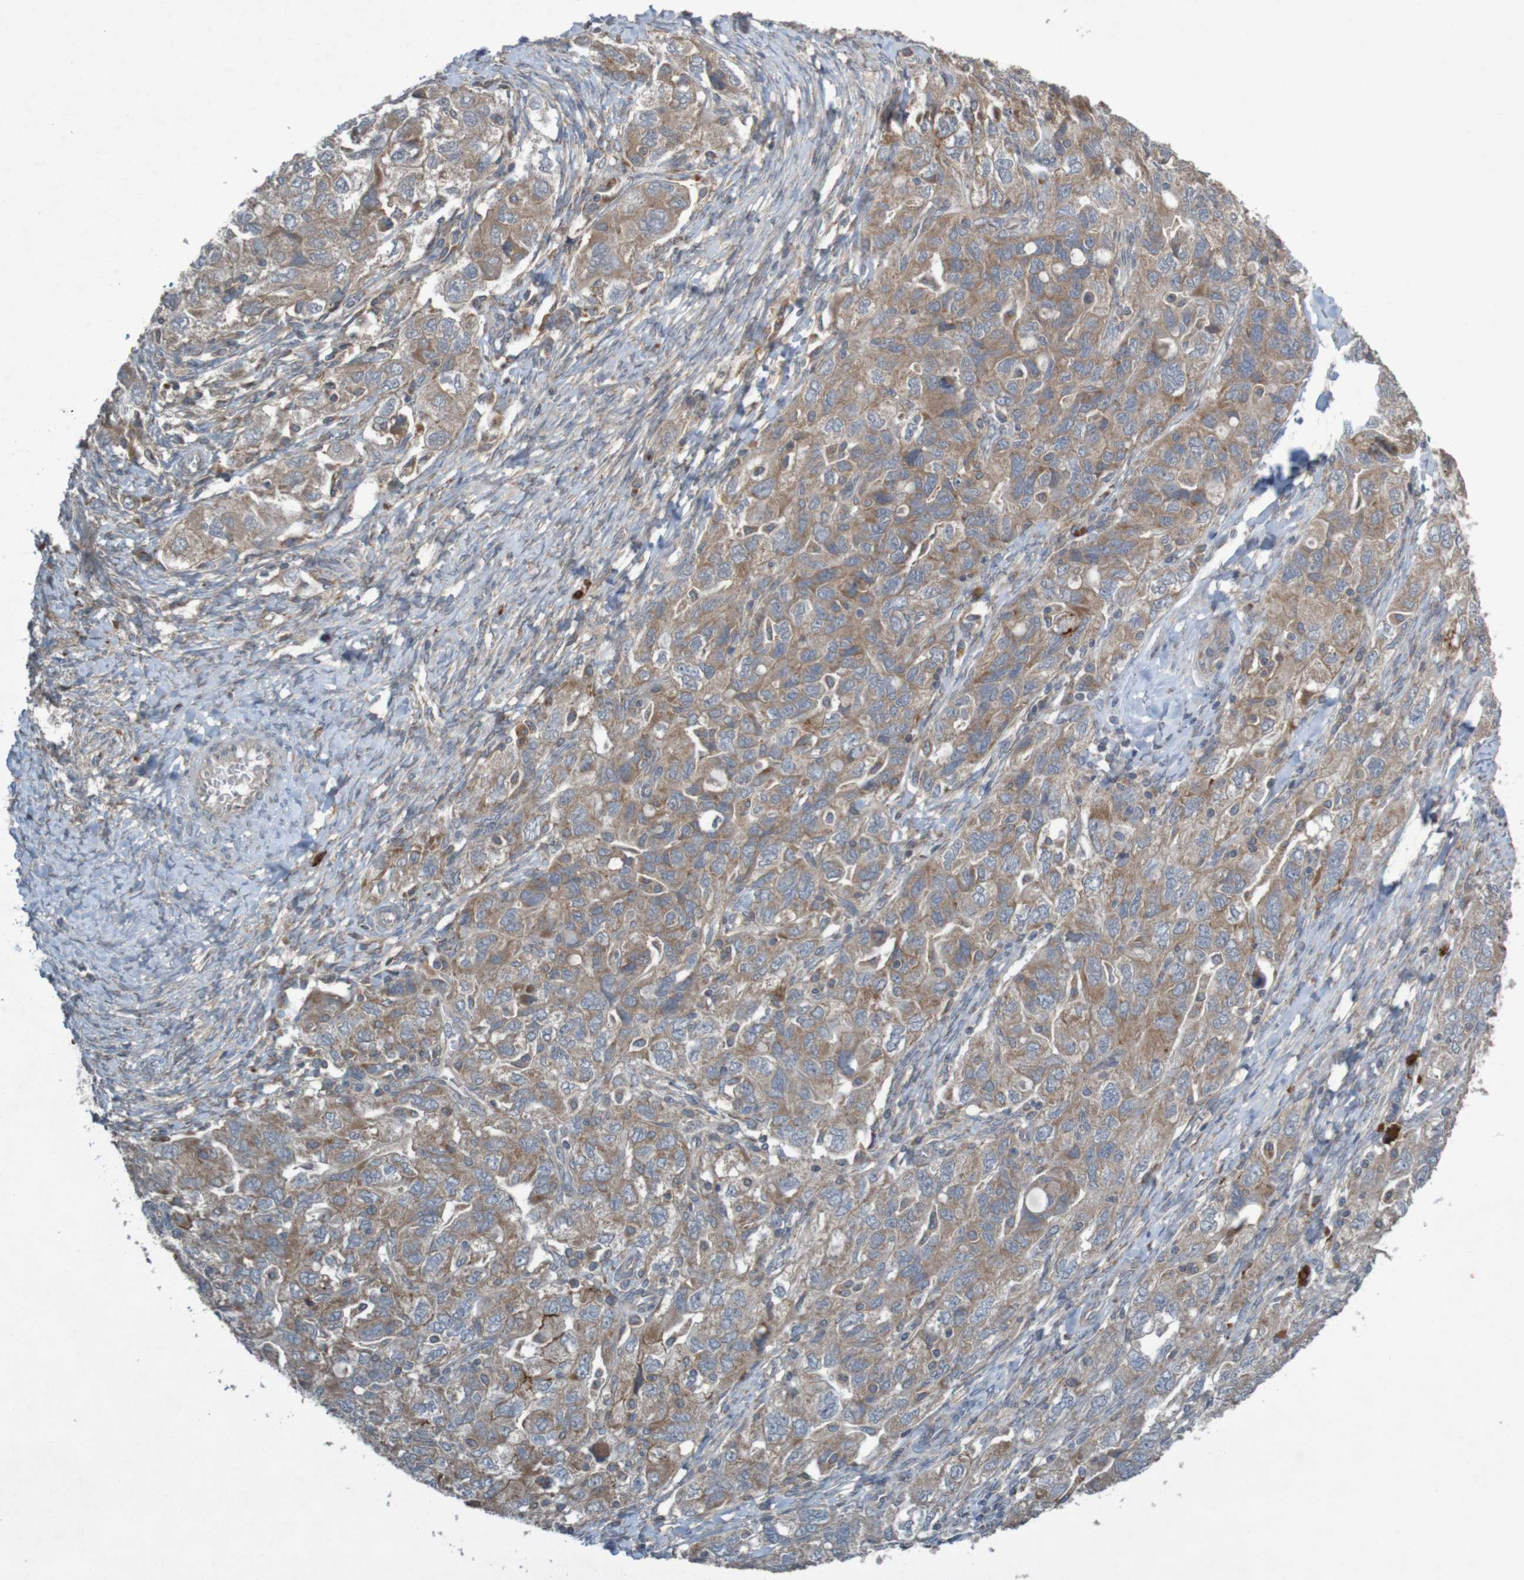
{"staining": {"intensity": "moderate", "quantity": ">75%", "location": "cytoplasmic/membranous"}, "tissue": "ovarian cancer", "cell_type": "Tumor cells", "image_type": "cancer", "snomed": [{"axis": "morphology", "description": "Carcinoma, NOS"}, {"axis": "morphology", "description": "Cystadenocarcinoma, serous, NOS"}, {"axis": "topography", "description": "Ovary"}], "caption": "Protein analysis of ovarian cancer (carcinoma) tissue exhibits moderate cytoplasmic/membranous positivity in about >75% of tumor cells.", "gene": "B3GAT2", "patient": {"sex": "female", "age": 69}}